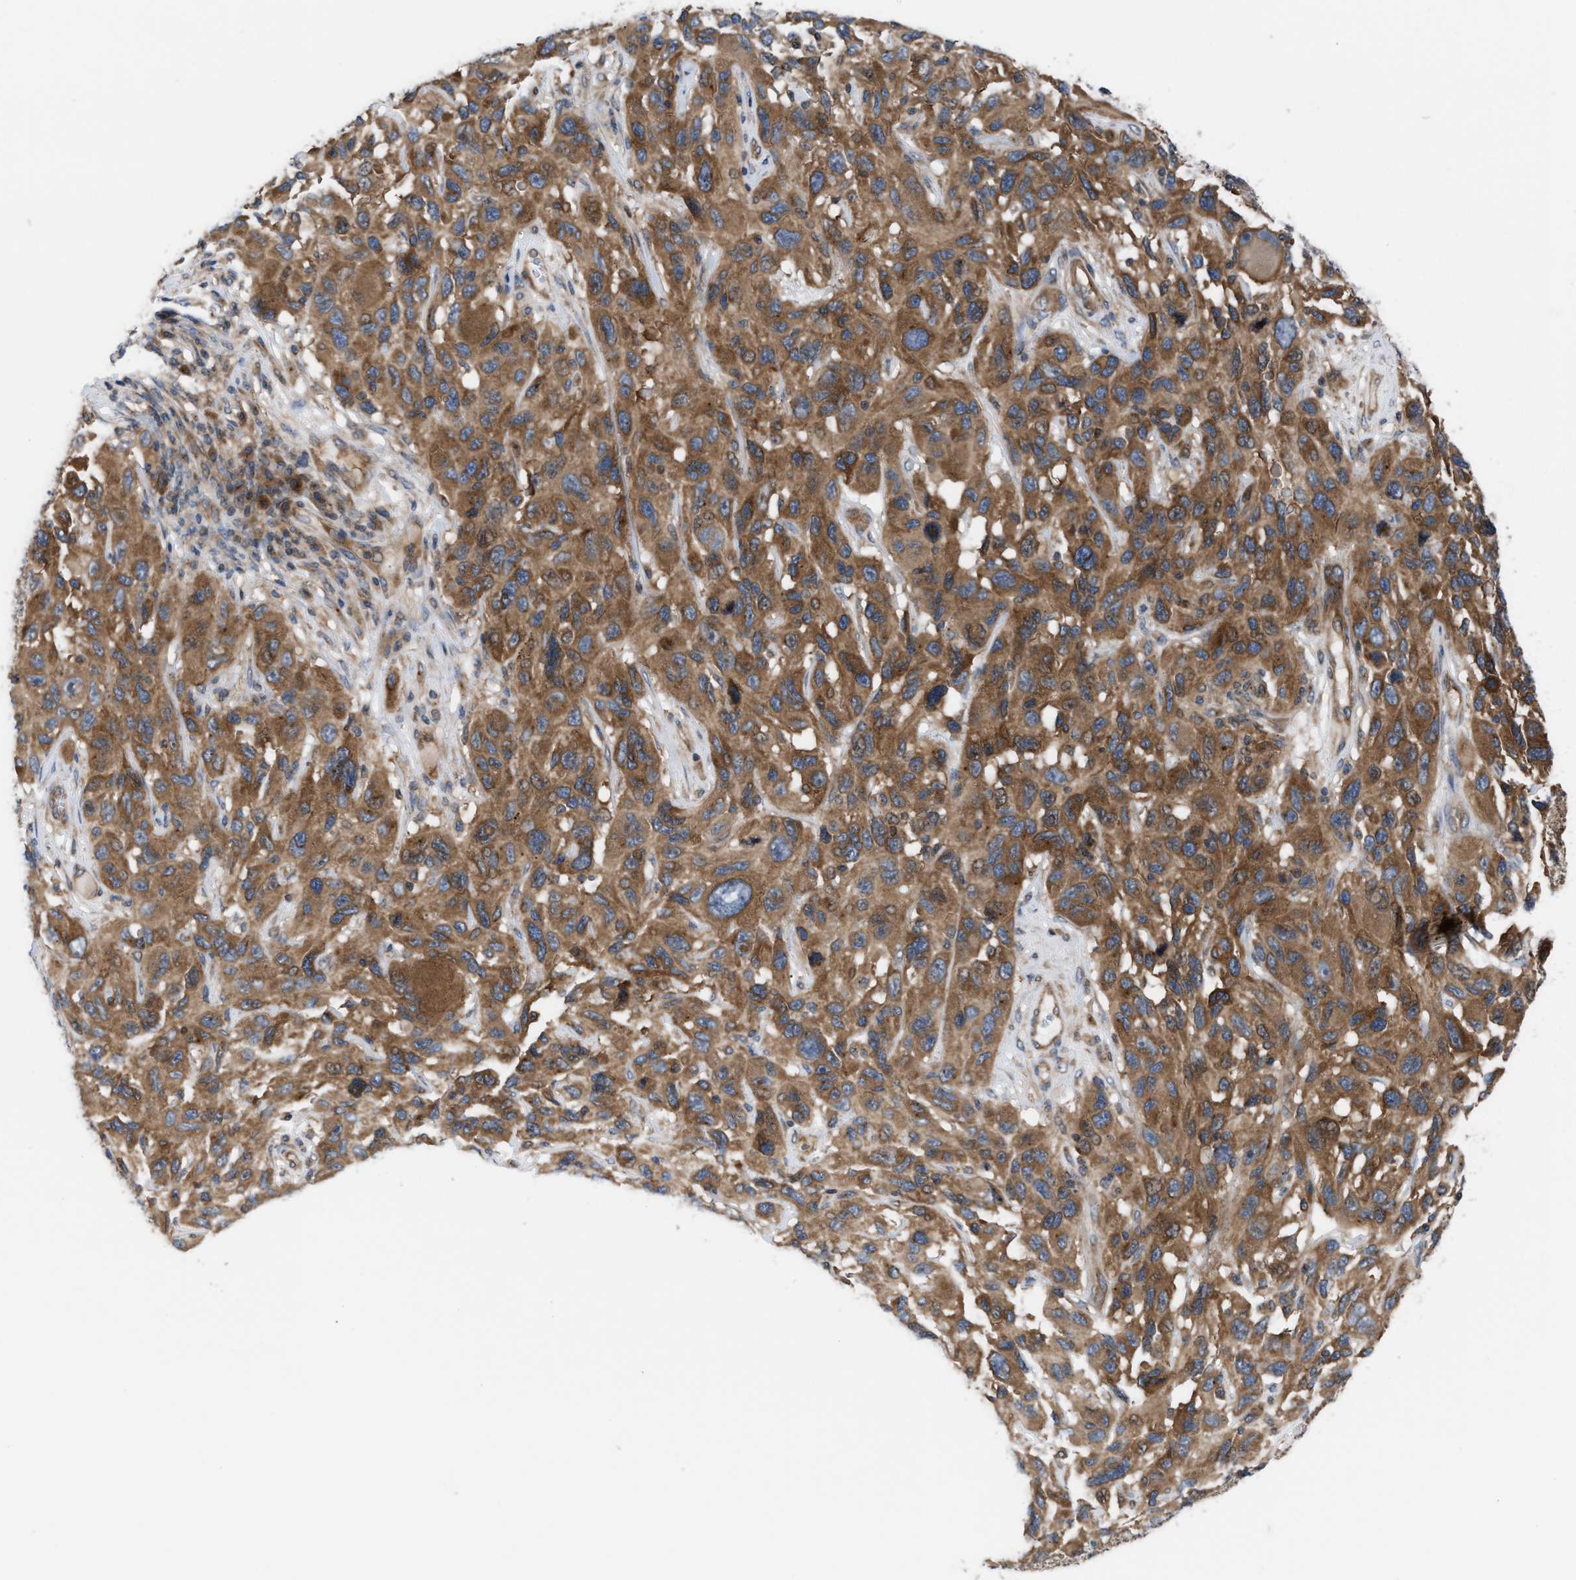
{"staining": {"intensity": "moderate", "quantity": ">75%", "location": "cytoplasmic/membranous"}, "tissue": "melanoma", "cell_type": "Tumor cells", "image_type": "cancer", "snomed": [{"axis": "morphology", "description": "Malignant melanoma, NOS"}, {"axis": "topography", "description": "Skin"}], "caption": "Immunohistochemical staining of human malignant melanoma shows medium levels of moderate cytoplasmic/membranous protein staining in approximately >75% of tumor cells. (DAB = brown stain, brightfield microscopy at high magnification).", "gene": "LAPTM4B", "patient": {"sex": "male", "age": 53}}